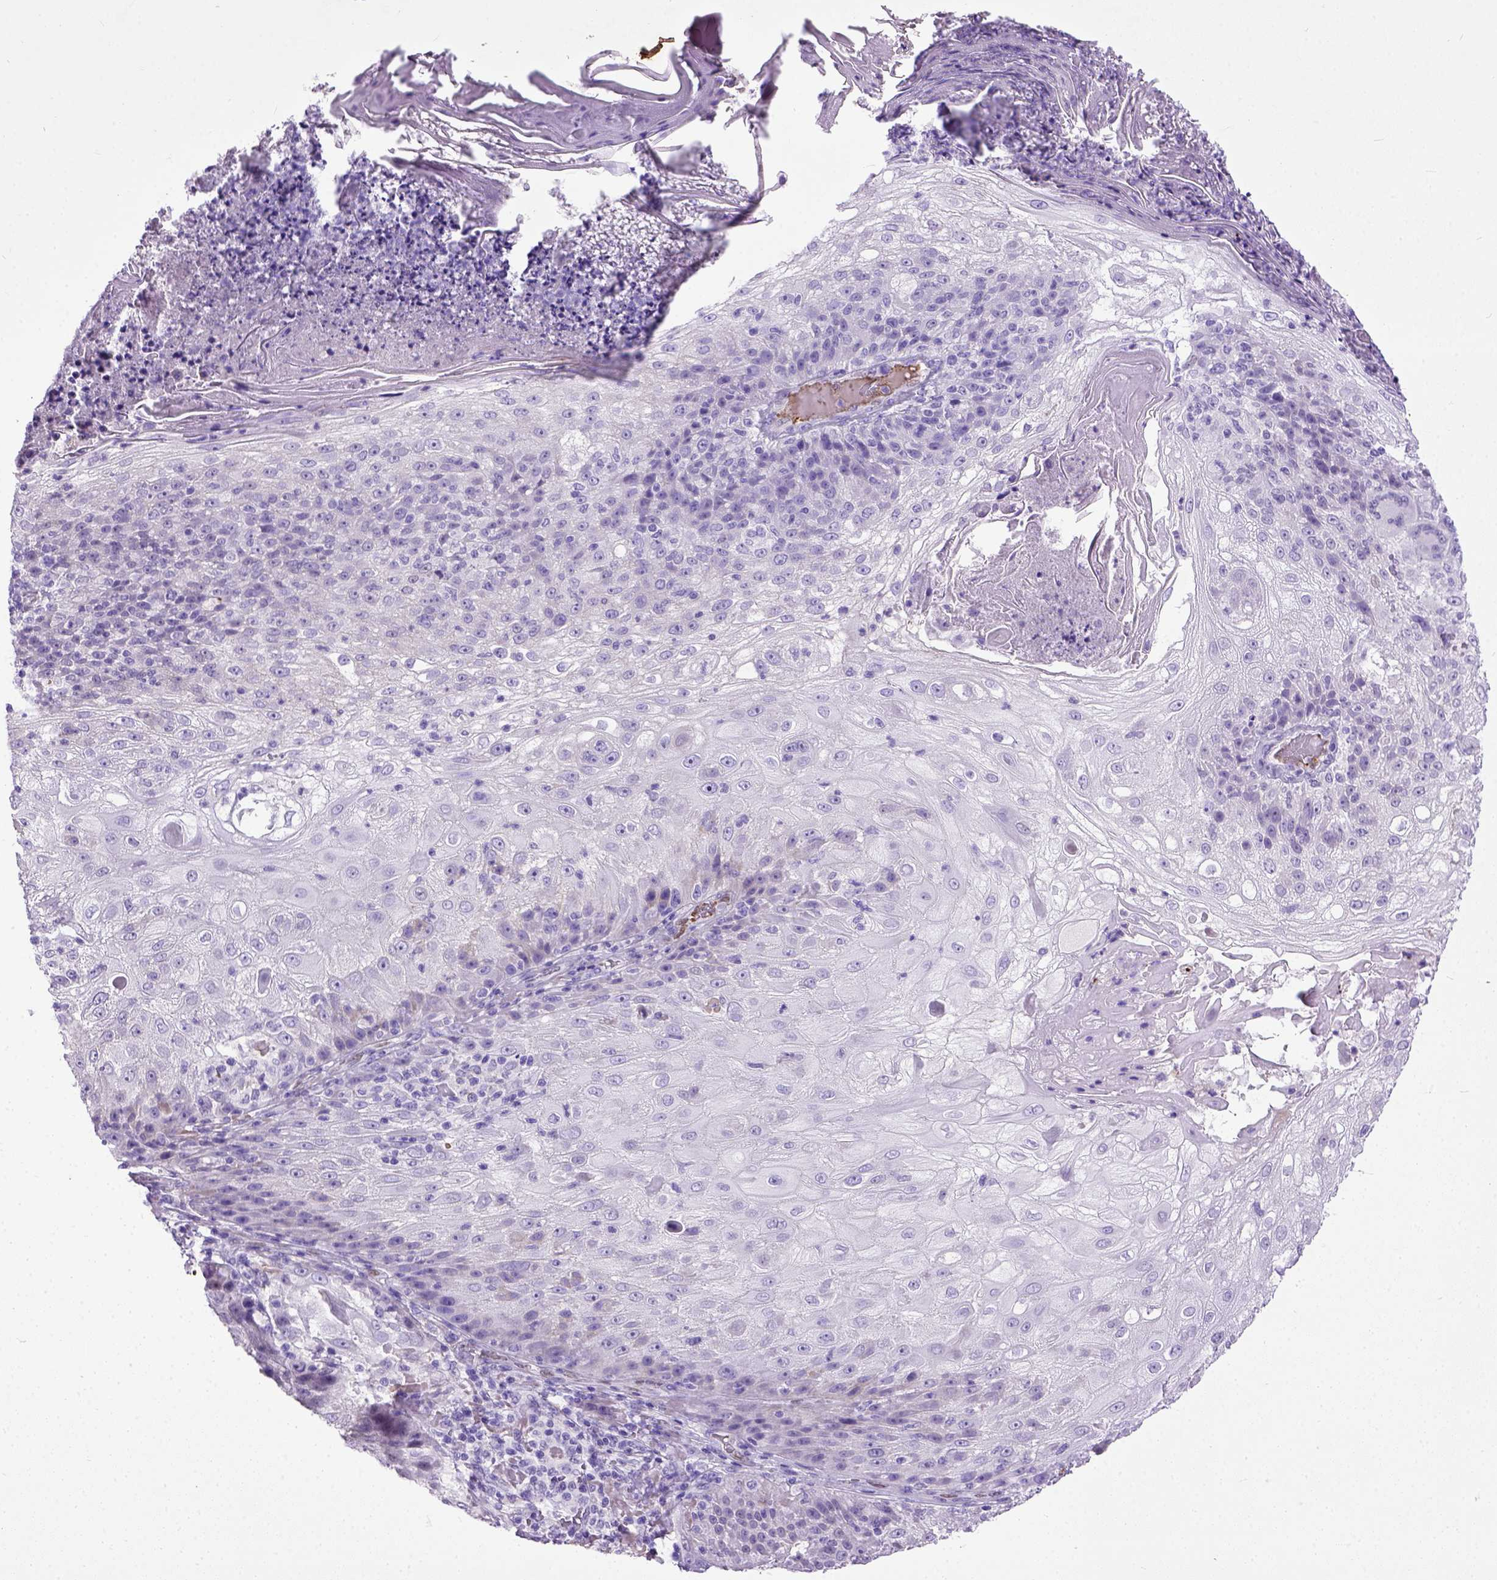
{"staining": {"intensity": "negative", "quantity": "none", "location": "none"}, "tissue": "skin cancer", "cell_type": "Tumor cells", "image_type": "cancer", "snomed": [{"axis": "morphology", "description": "Normal tissue, NOS"}, {"axis": "morphology", "description": "Squamous cell carcinoma, NOS"}, {"axis": "topography", "description": "Skin"}], "caption": "A histopathology image of skin cancer (squamous cell carcinoma) stained for a protein reveals no brown staining in tumor cells. Nuclei are stained in blue.", "gene": "ADAMTS8", "patient": {"sex": "female", "age": 83}}